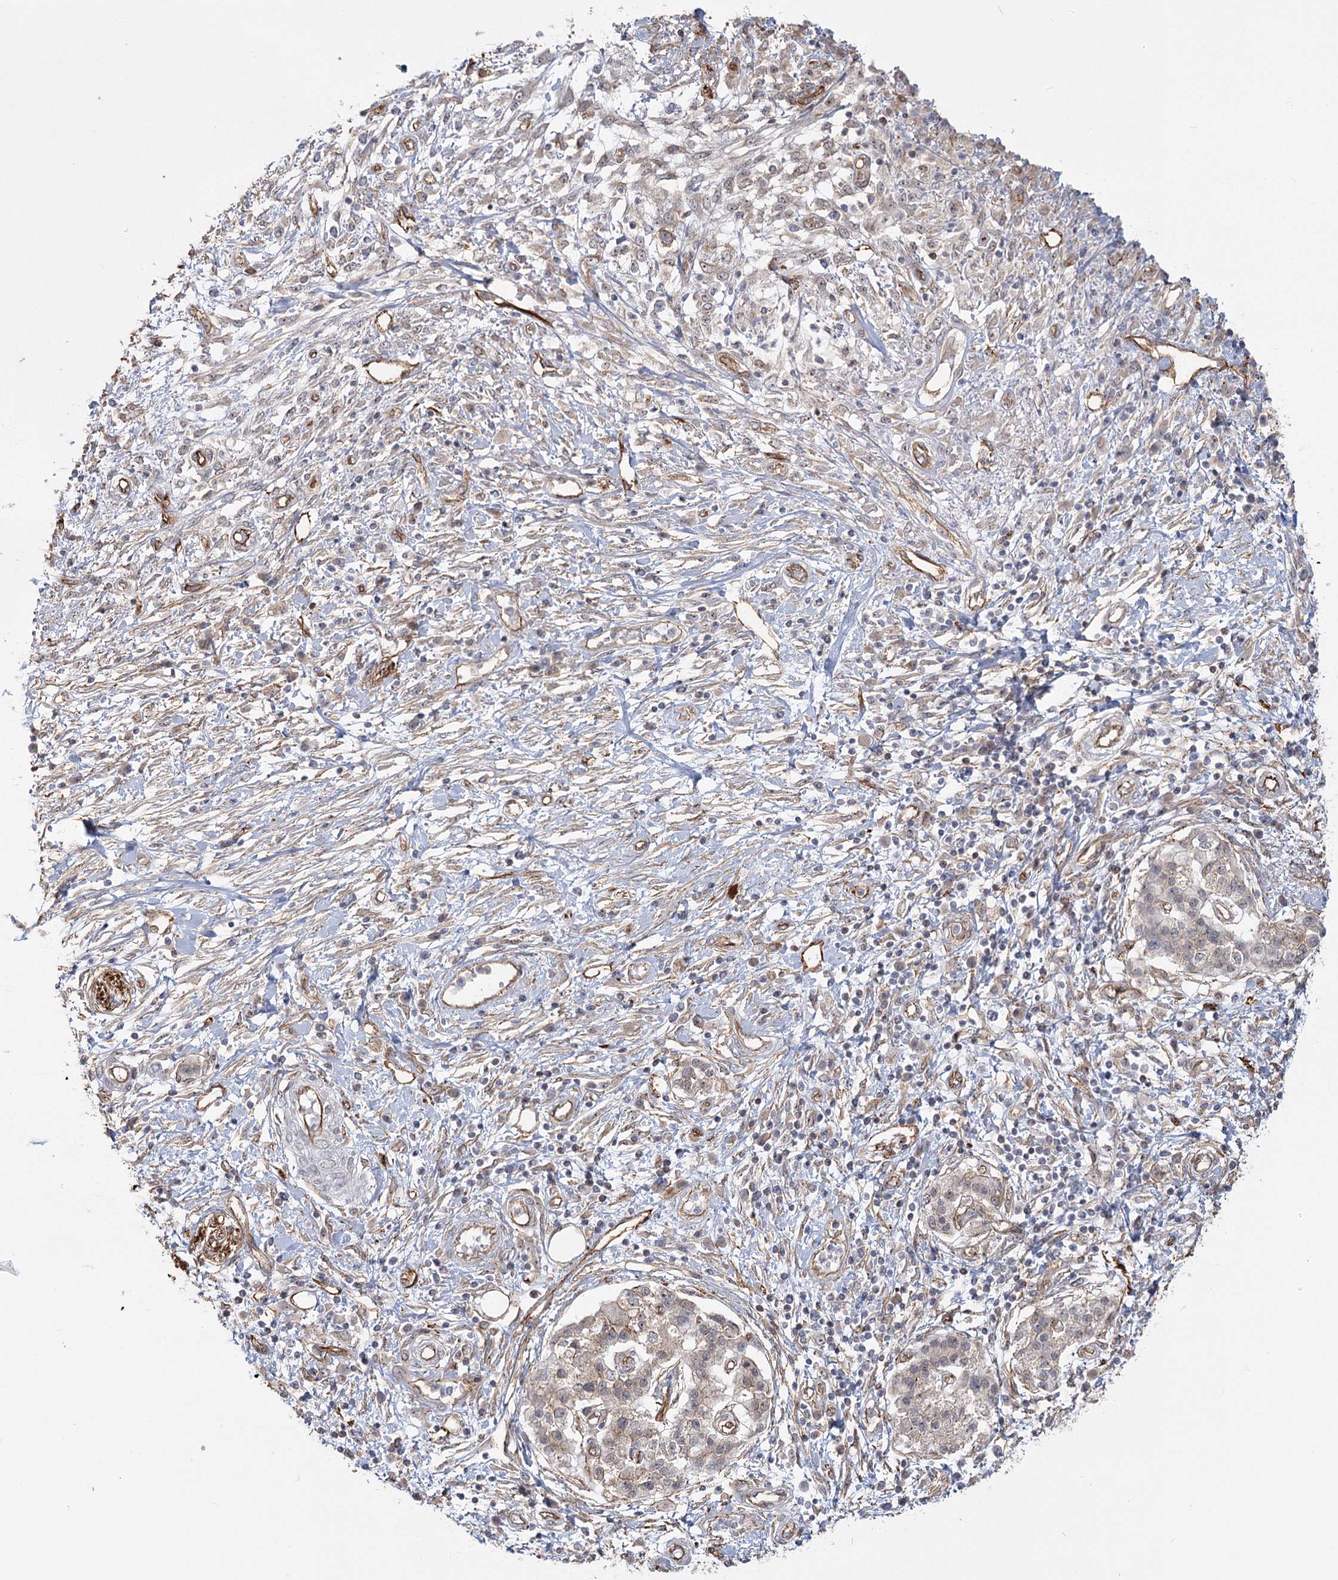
{"staining": {"intensity": "moderate", "quantity": "25%-75%", "location": "cytoplasmic/membranous"}, "tissue": "pancreatic cancer", "cell_type": "Tumor cells", "image_type": "cancer", "snomed": [{"axis": "morphology", "description": "Adenocarcinoma, NOS"}, {"axis": "topography", "description": "Pancreas"}], "caption": "The image displays staining of pancreatic cancer (adenocarcinoma), revealing moderate cytoplasmic/membranous protein expression (brown color) within tumor cells.", "gene": "RPP14", "patient": {"sex": "female", "age": 56}}